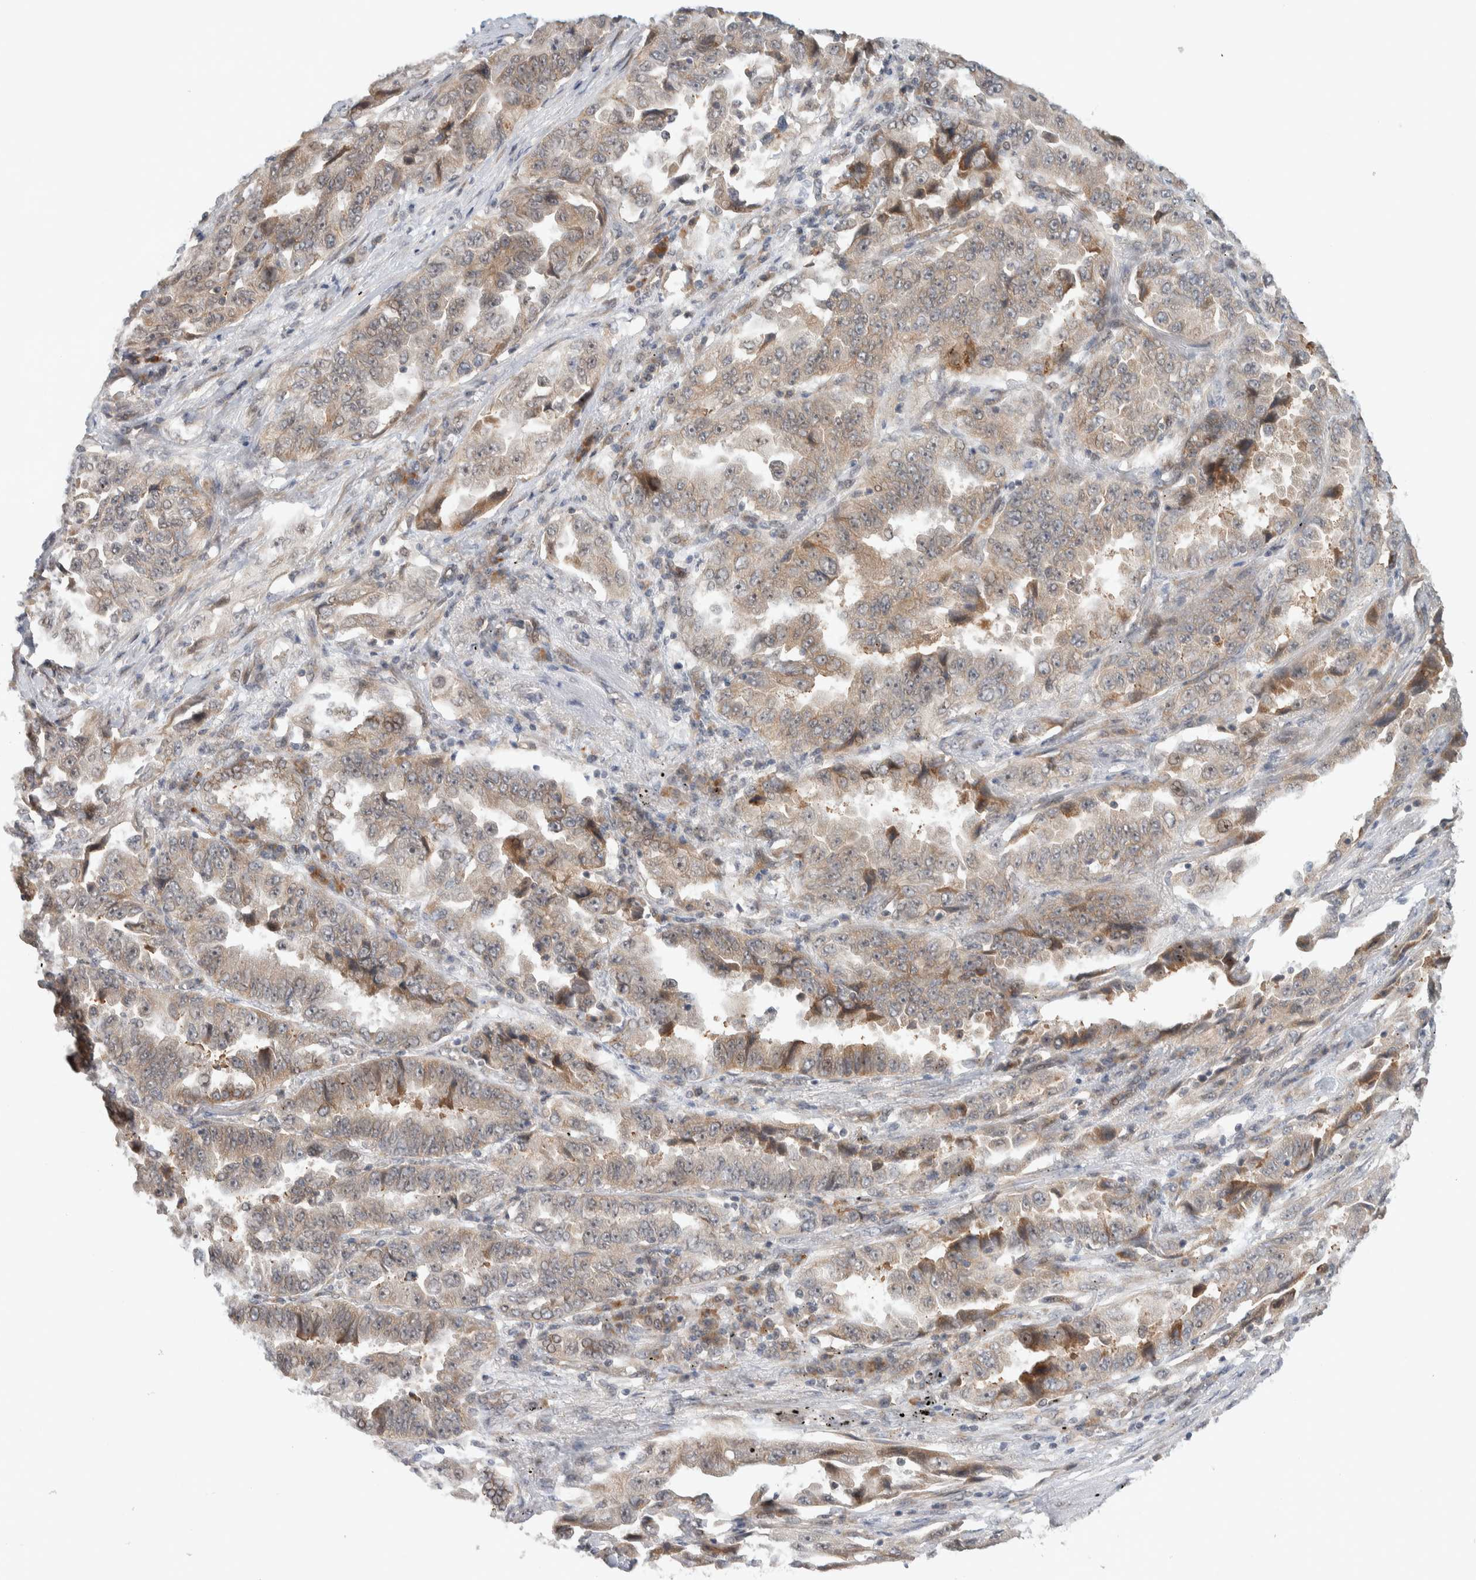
{"staining": {"intensity": "moderate", "quantity": "25%-75%", "location": "cytoplasmic/membranous"}, "tissue": "lung cancer", "cell_type": "Tumor cells", "image_type": "cancer", "snomed": [{"axis": "morphology", "description": "Adenocarcinoma, NOS"}, {"axis": "topography", "description": "Lung"}], "caption": "Protein expression by IHC exhibits moderate cytoplasmic/membranous expression in approximately 25%-75% of tumor cells in adenocarcinoma (lung).", "gene": "DEPTOR", "patient": {"sex": "female", "age": 51}}